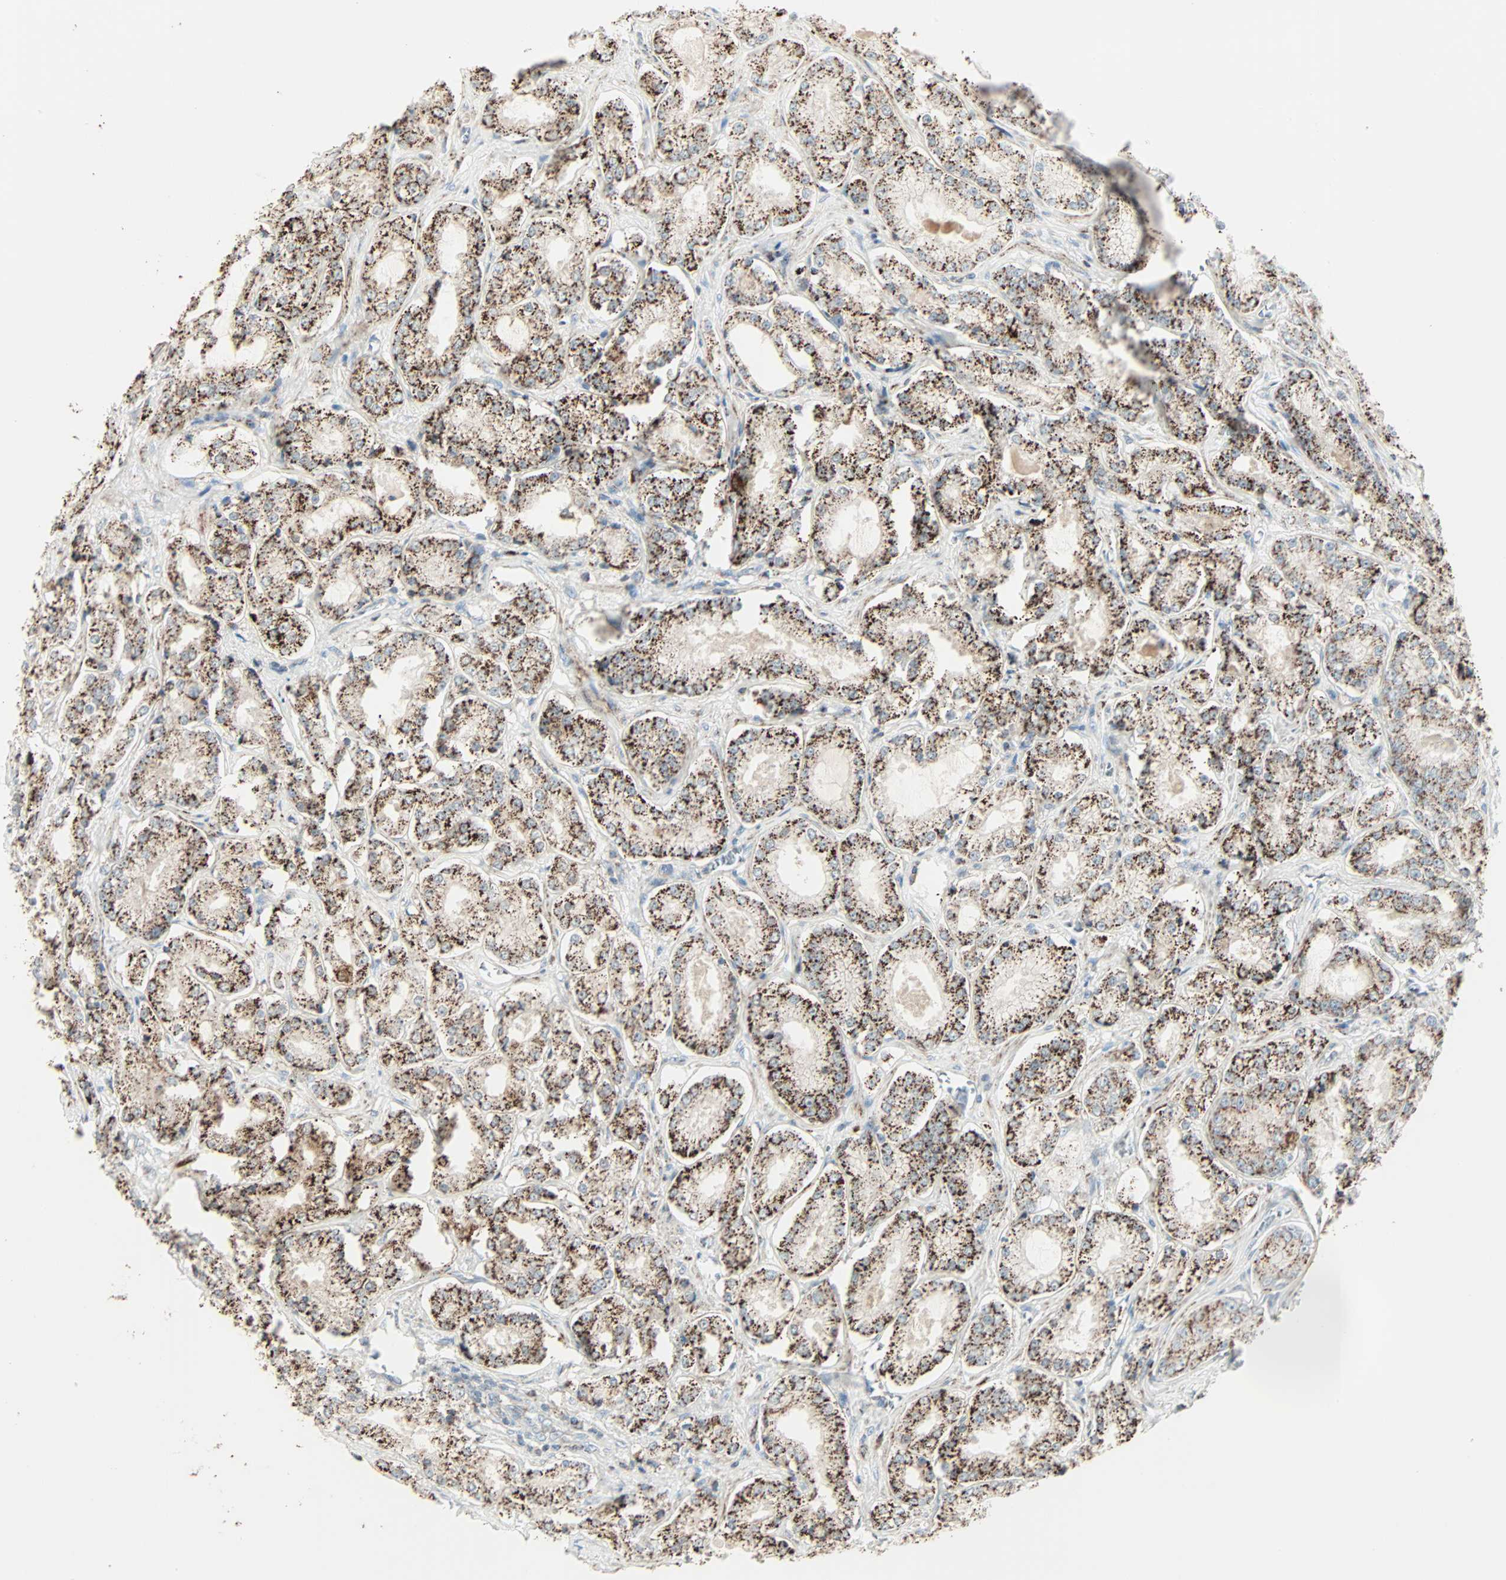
{"staining": {"intensity": "strong", "quantity": ">75%", "location": "cytoplasmic/membranous"}, "tissue": "prostate cancer", "cell_type": "Tumor cells", "image_type": "cancer", "snomed": [{"axis": "morphology", "description": "Adenocarcinoma, High grade"}, {"axis": "topography", "description": "Prostate"}], "caption": "Immunohistochemistry (IHC) histopathology image of prostate high-grade adenocarcinoma stained for a protein (brown), which displays high levels of strong cytoplasmic/membranous staining in about >75% of tumor cells.", "gene": "IDH2", "patient": {"sex": "male", "age": 73}}